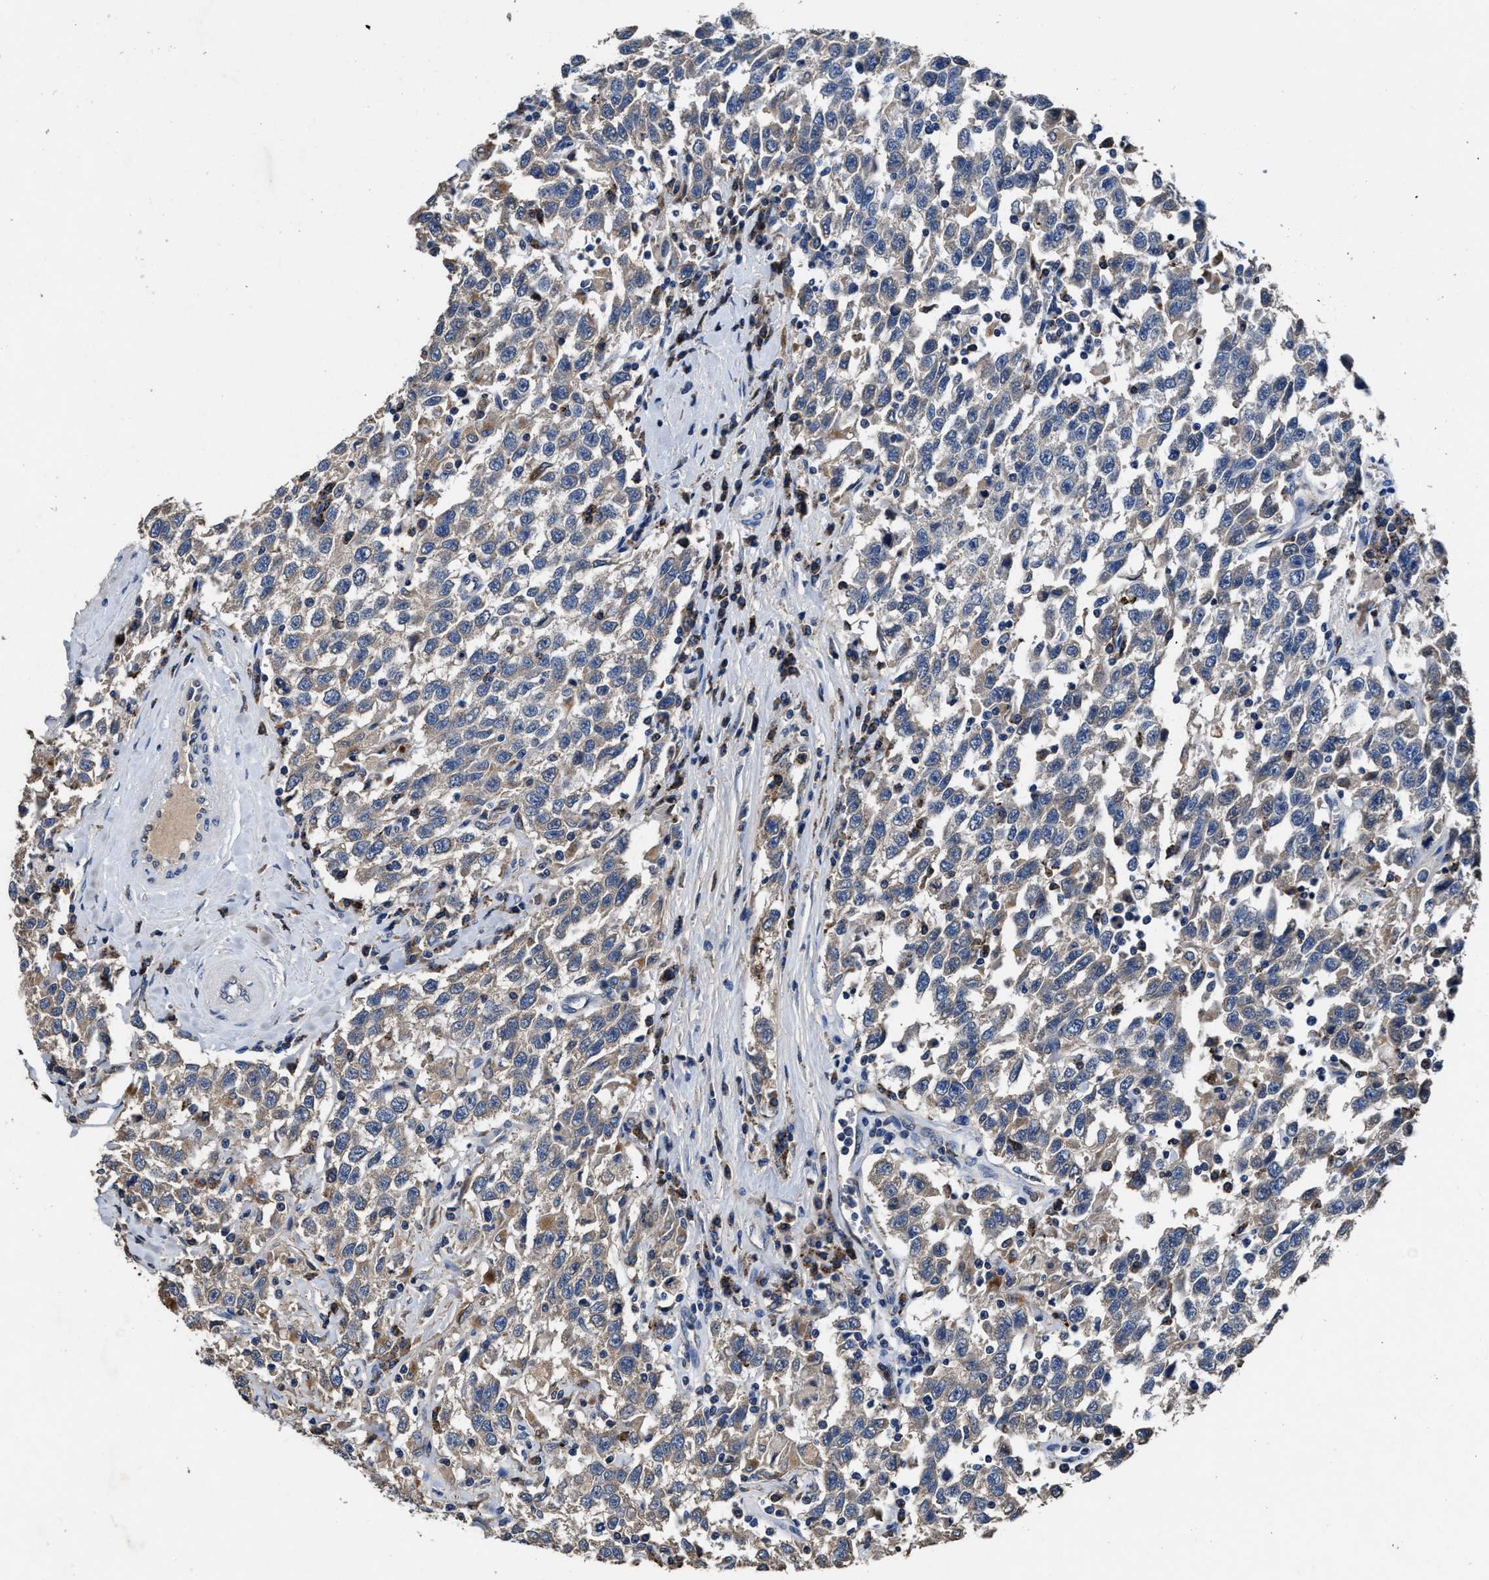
{"staining": {"intensity": "negative", "quantity": "none", "location": "none"}, "tissue": "testis cancer", "cell_type": "Tumor cells", "image_type": "cancer", "snomed": [{"axis": "morphology", "description": "Seminoma, NOS"}, {"axis": "topography", "description": "Testis"}], "caption": "This image is of seminoma (testis) stained with immunohistochemistry to label a protein in brown with the nuclei are counter-stained blue. There is no staining in tumor cells.", "gene": "UBR4", "patient": {"sex": "male", "age": 41}}